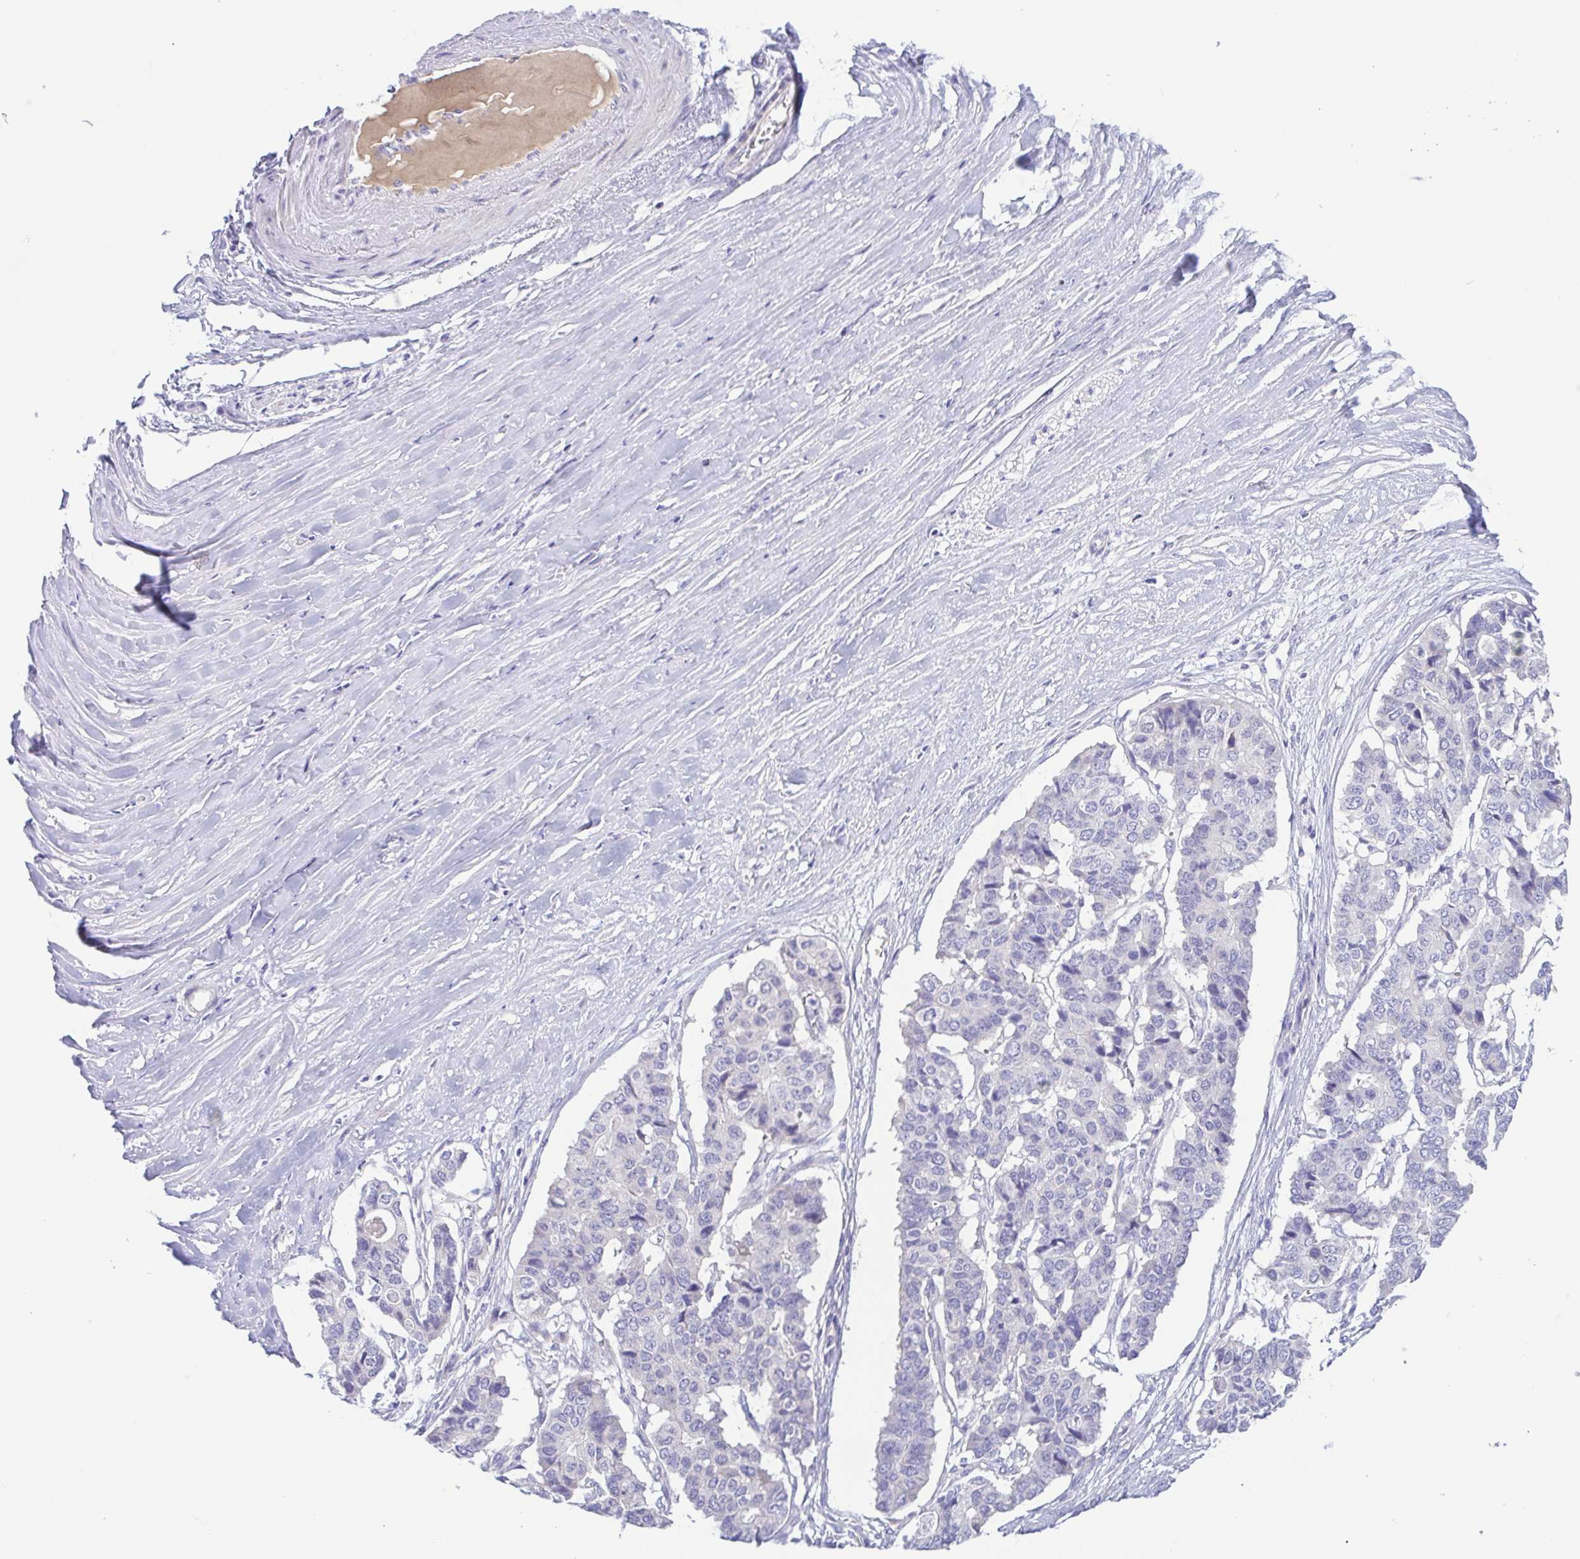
{"staining": {"intensity": "negative", "quantity": "none", "location": "none"}, "tissue": "pancreatic cancer", "cell_type": "Tumor cells", "image_type": "cancer", "snomed": [{"axis": "morphology", "description": "Adenocarcinoma, NOS"}, {"axis": "topography", "description": "Pancreas"}], "caption": "Adenocarcinoma (pancreatic) stained for a protein using IHC displays no staining tumor cells.", "gene": "A1BG", "patient": {"sex": "male", "age": 50}}